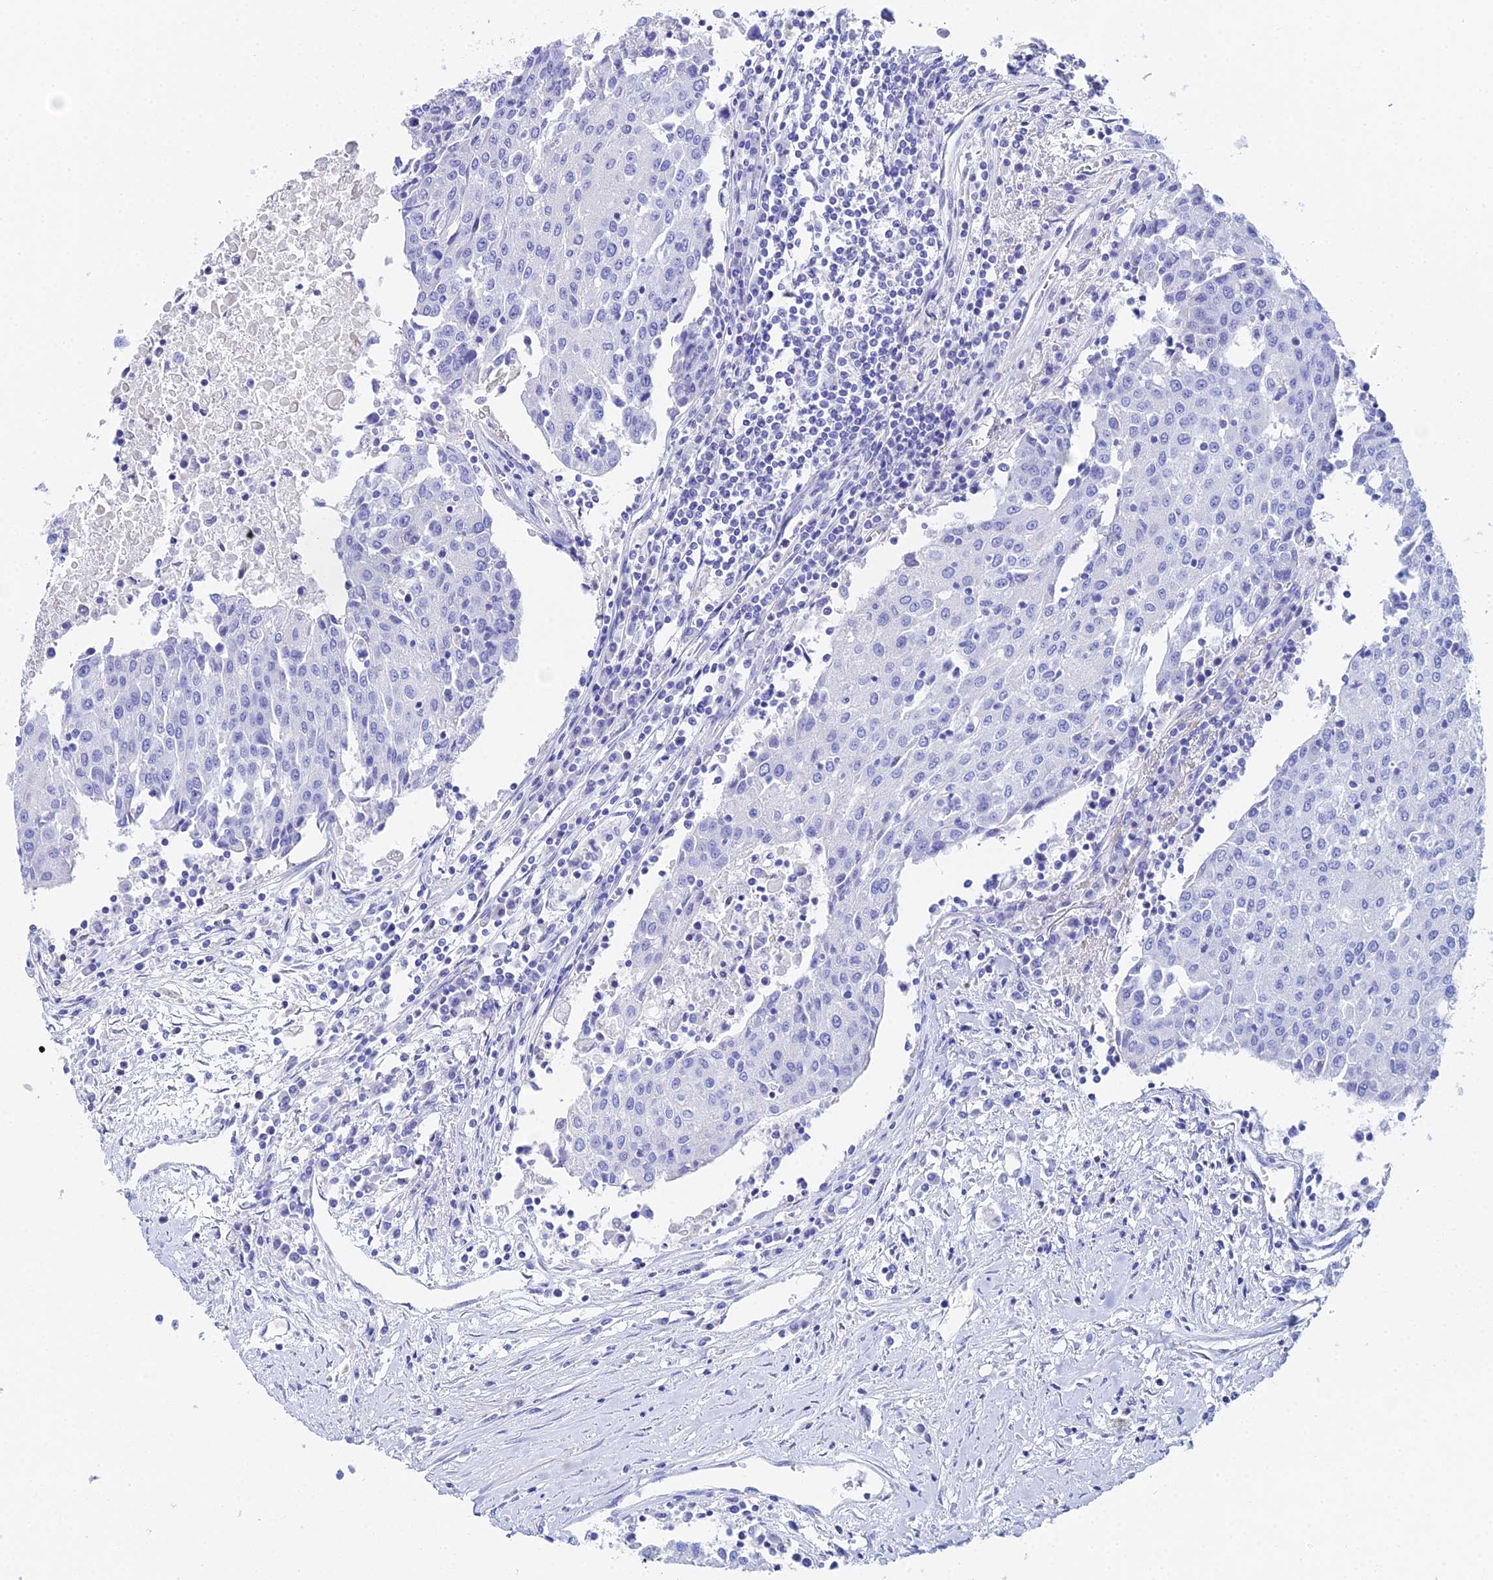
{"staining": {"intensity": "negative", "quantity": "none", "location": "none"}, "tissue": "urothelial cancer", "cell_type": "Tumor cells", "image_type": "cancer", "snomed": [{"axis": "morphology", "description": "Urothelial carcinoma, High grade"}, {"axis": "topography", "description": "Urinary bladder"}], "caption": "Tumor cells are negative for brown protein staining in high-grade urothelial carcinoma. Nuclei are stained in blue.", "gene": "CELA3A", "patient": {"sex": "female", "age": 85}}